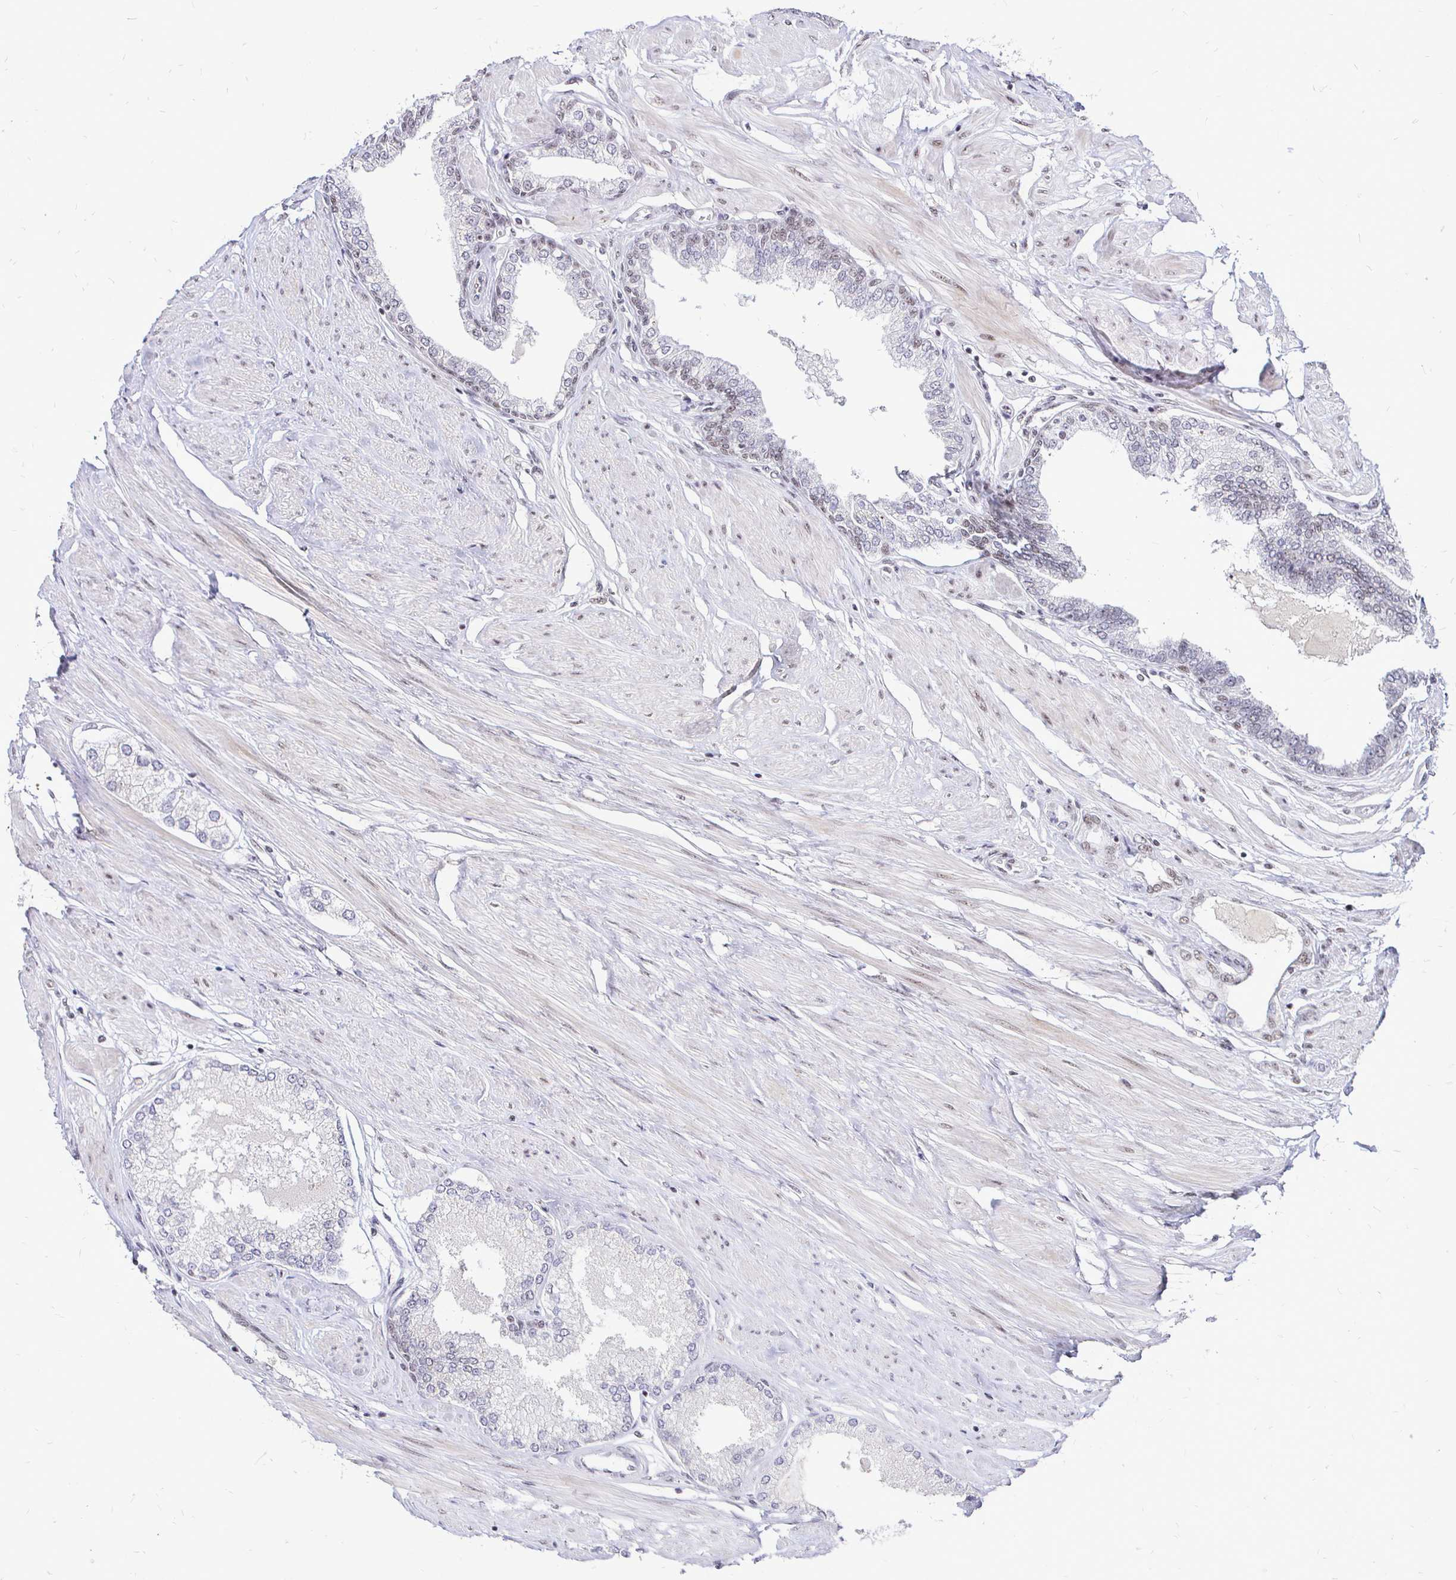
{"staining": {"intensity": "negative", "quantity": "none", "location": "none"}, "tissue": "prostate cancer", "cell_type": "Tumor cells", "image_type": "cancer", "snomed": [{"axis": "morphology", "description": "Adenocarcinoma, Low grade"}, {"axis": "topography", "description": "Prostate"}], "caption": "Immunohistochemistry histopathology image of neoplastic tissue: human prostate cancer (low-grade adenocarcinoma) stained with DAB (3,3'-diaminobenzidine) displays no significant protein positivity in tumor cells. The staining was performed using DAB (3,3'-diaminobenzidine) to visualize the protein expression in brown, while the nuclei were stained in blue with hematoxylin (Magnification: 20x).", "gene": "SIN3A", "patient": {"sex": "male", "age": 55}}